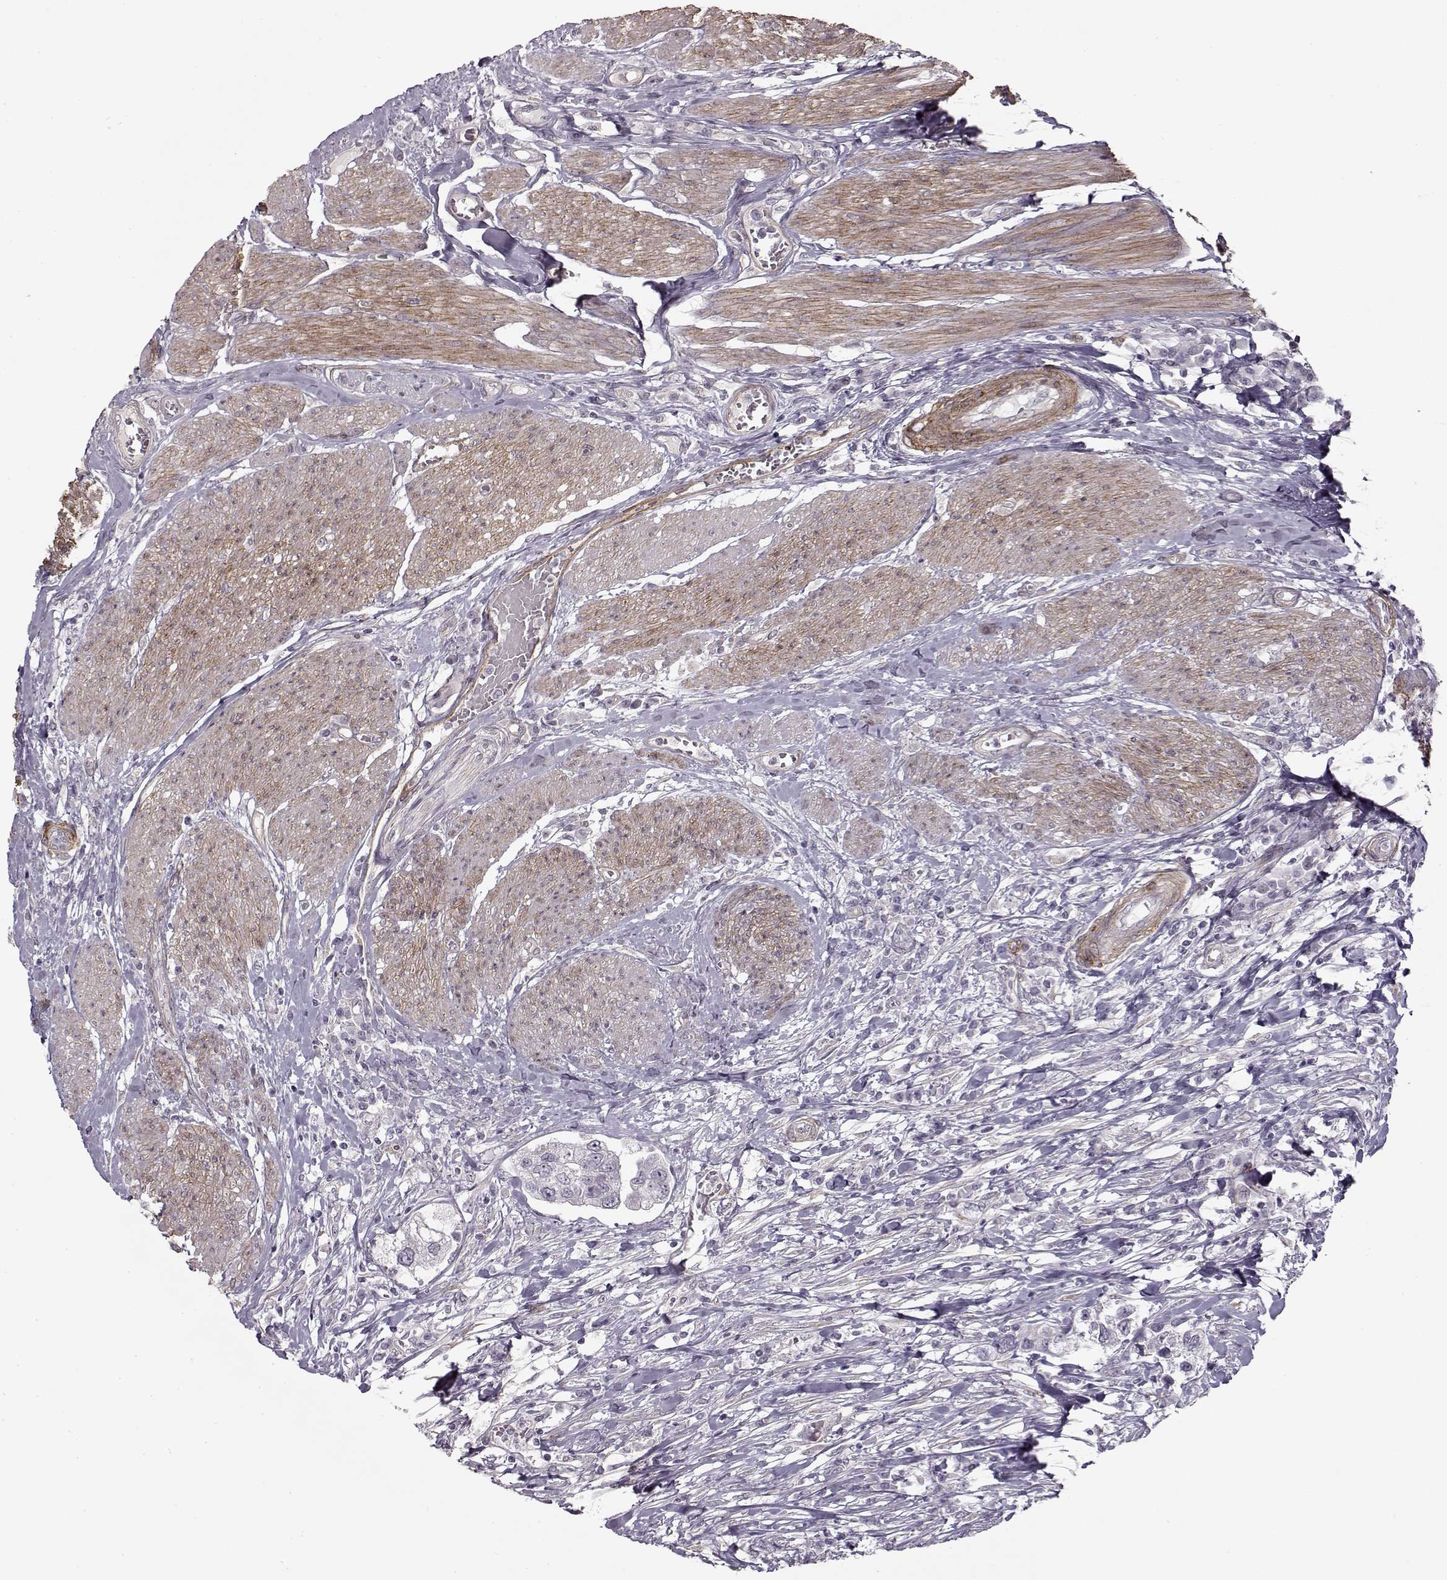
{"staining": {"intensity": "negative", "quantity": "none", "location": "none"}, "tissue": "urothelial cancer", "cell_type": "Tumor cells", "image_type": "cancer", "snomed": [{"axis": "morphology", "description": "Urothelial carcinoma, NOS"}, {"axis": "morphology", "description": "Urothelial carcinoma, High grade"}, {"axis": "topography", "description": "Urinary bladder"}], "caption": "This is an IHC photomicrograph of urothelial cancer. There is no staining in tumor cells.", "gene": "LAMB2", "patient": {"sex": "male", "age": 63}}